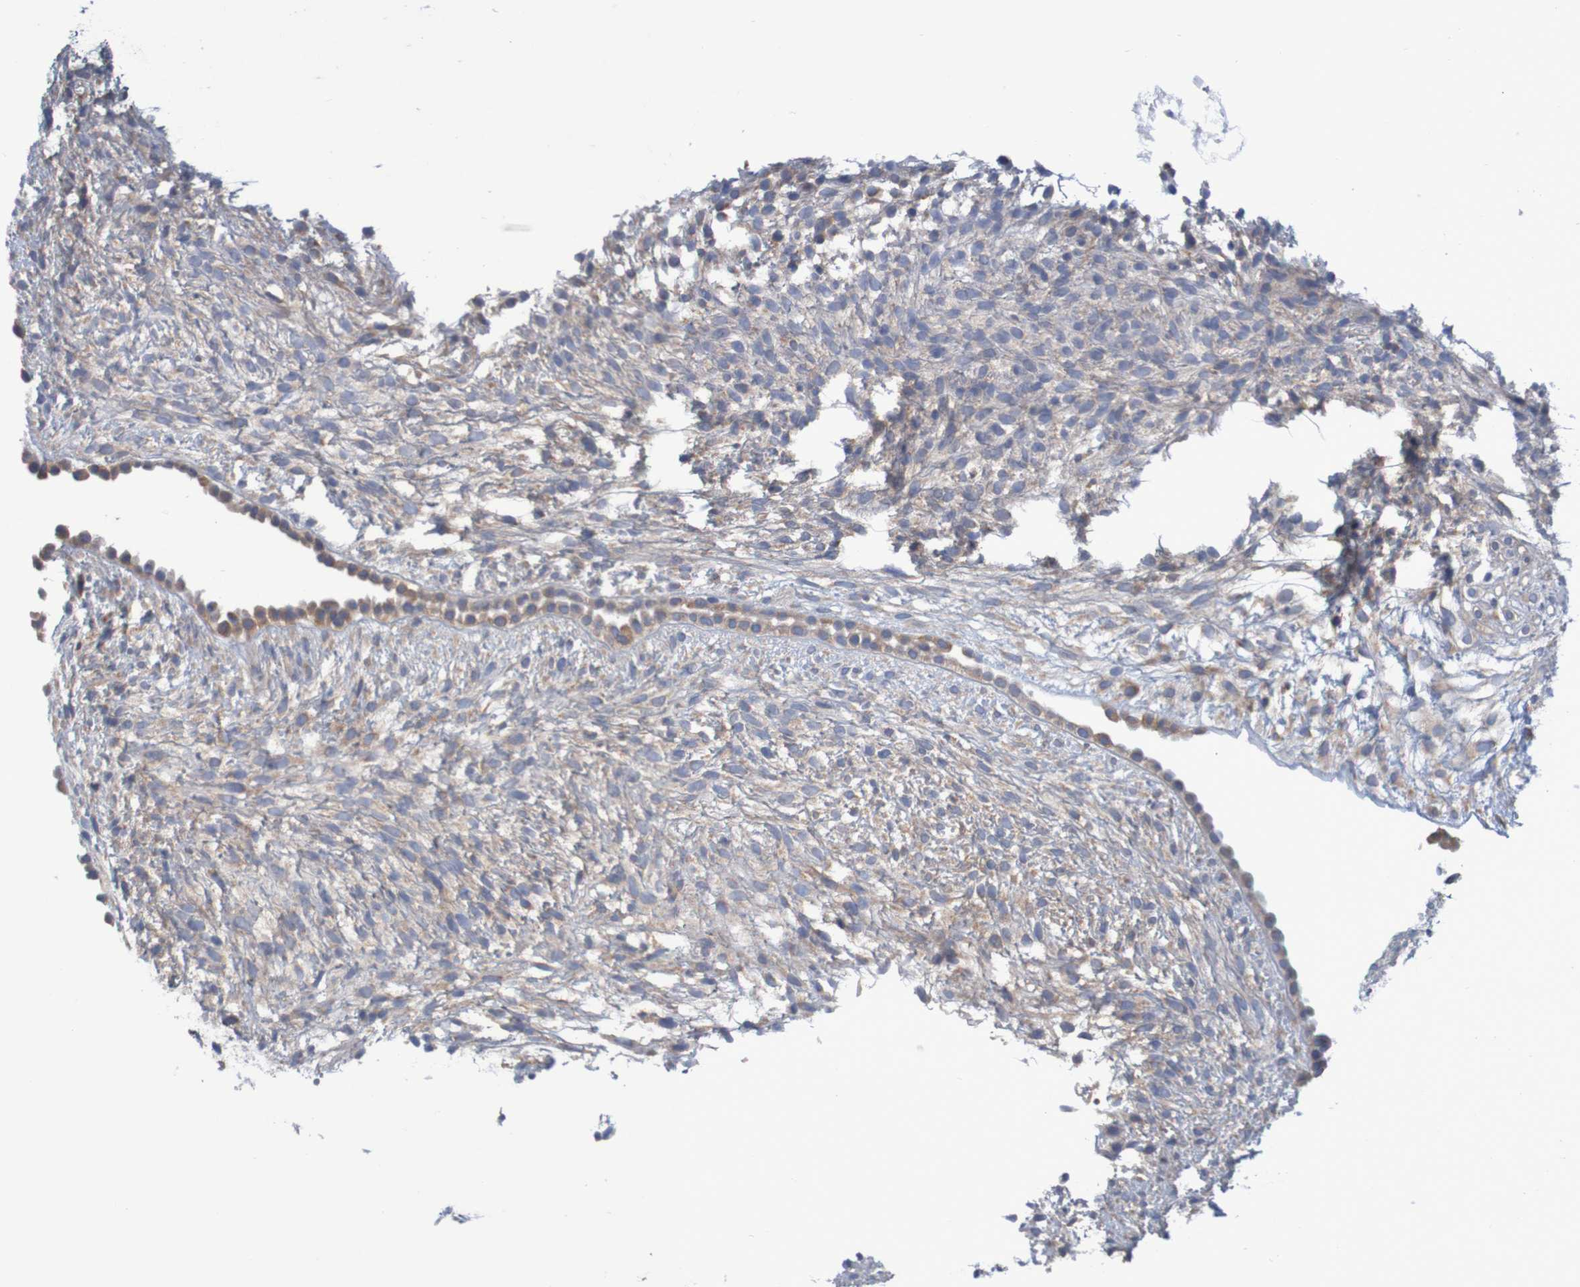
{"staining": {"intensity": "moderate", "quantity": "25%-75%", "location": "cytoplasmic/membranous"}, "tissue": "ovary", "cell_type": "Ovarian stroma cells", "image_type": "normal", "snomed": [{"axis": "morphology", "description": "Normal tissue, NOS"}, {"axis": "morphology", "description": "Cyst, NOS"}, {"axis": "topography", "description": "Ovary"}], "caption": "DAB immunohistochemical staining of benign ovary reveals moderate cytoplasmic/membranous protein positivity in about 25%-75% of ovarian stroma cells. The staining was performed using DAB to visualize the protein expression in brown, while the nuclei were stained in blue with hematoxylin (Magnification: 20x).", "gene": "LTA", "patient": {"sex": "female", "age": 18}}